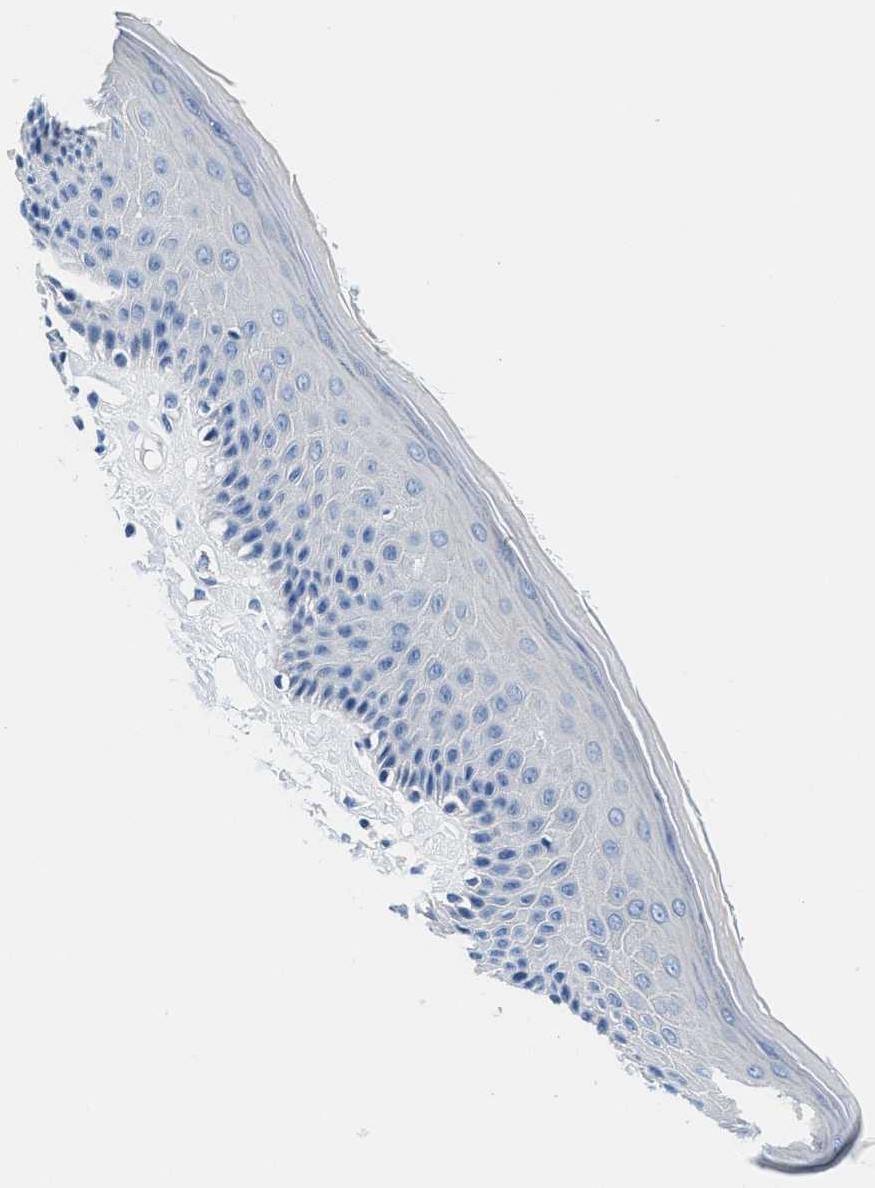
{"staining": {"intensity": "negative", "quantity": "none", "location": "none"}, "tissue": "skin", "cell_type": "Epidermal cells", "image_type": "normal", "snomed": [{"axis": "morphology", "description": "Normal tissue, NOS"}, {"axis": "topography", "description": "Vulva"}], "caption": "Immunohistochemistry photomicrograph of benign skin stained for a protein (brown), which exhibits no positivity in epidermal cells.", "gene": "GSTM3", "patient": {"sex": "female", "age": 73}}